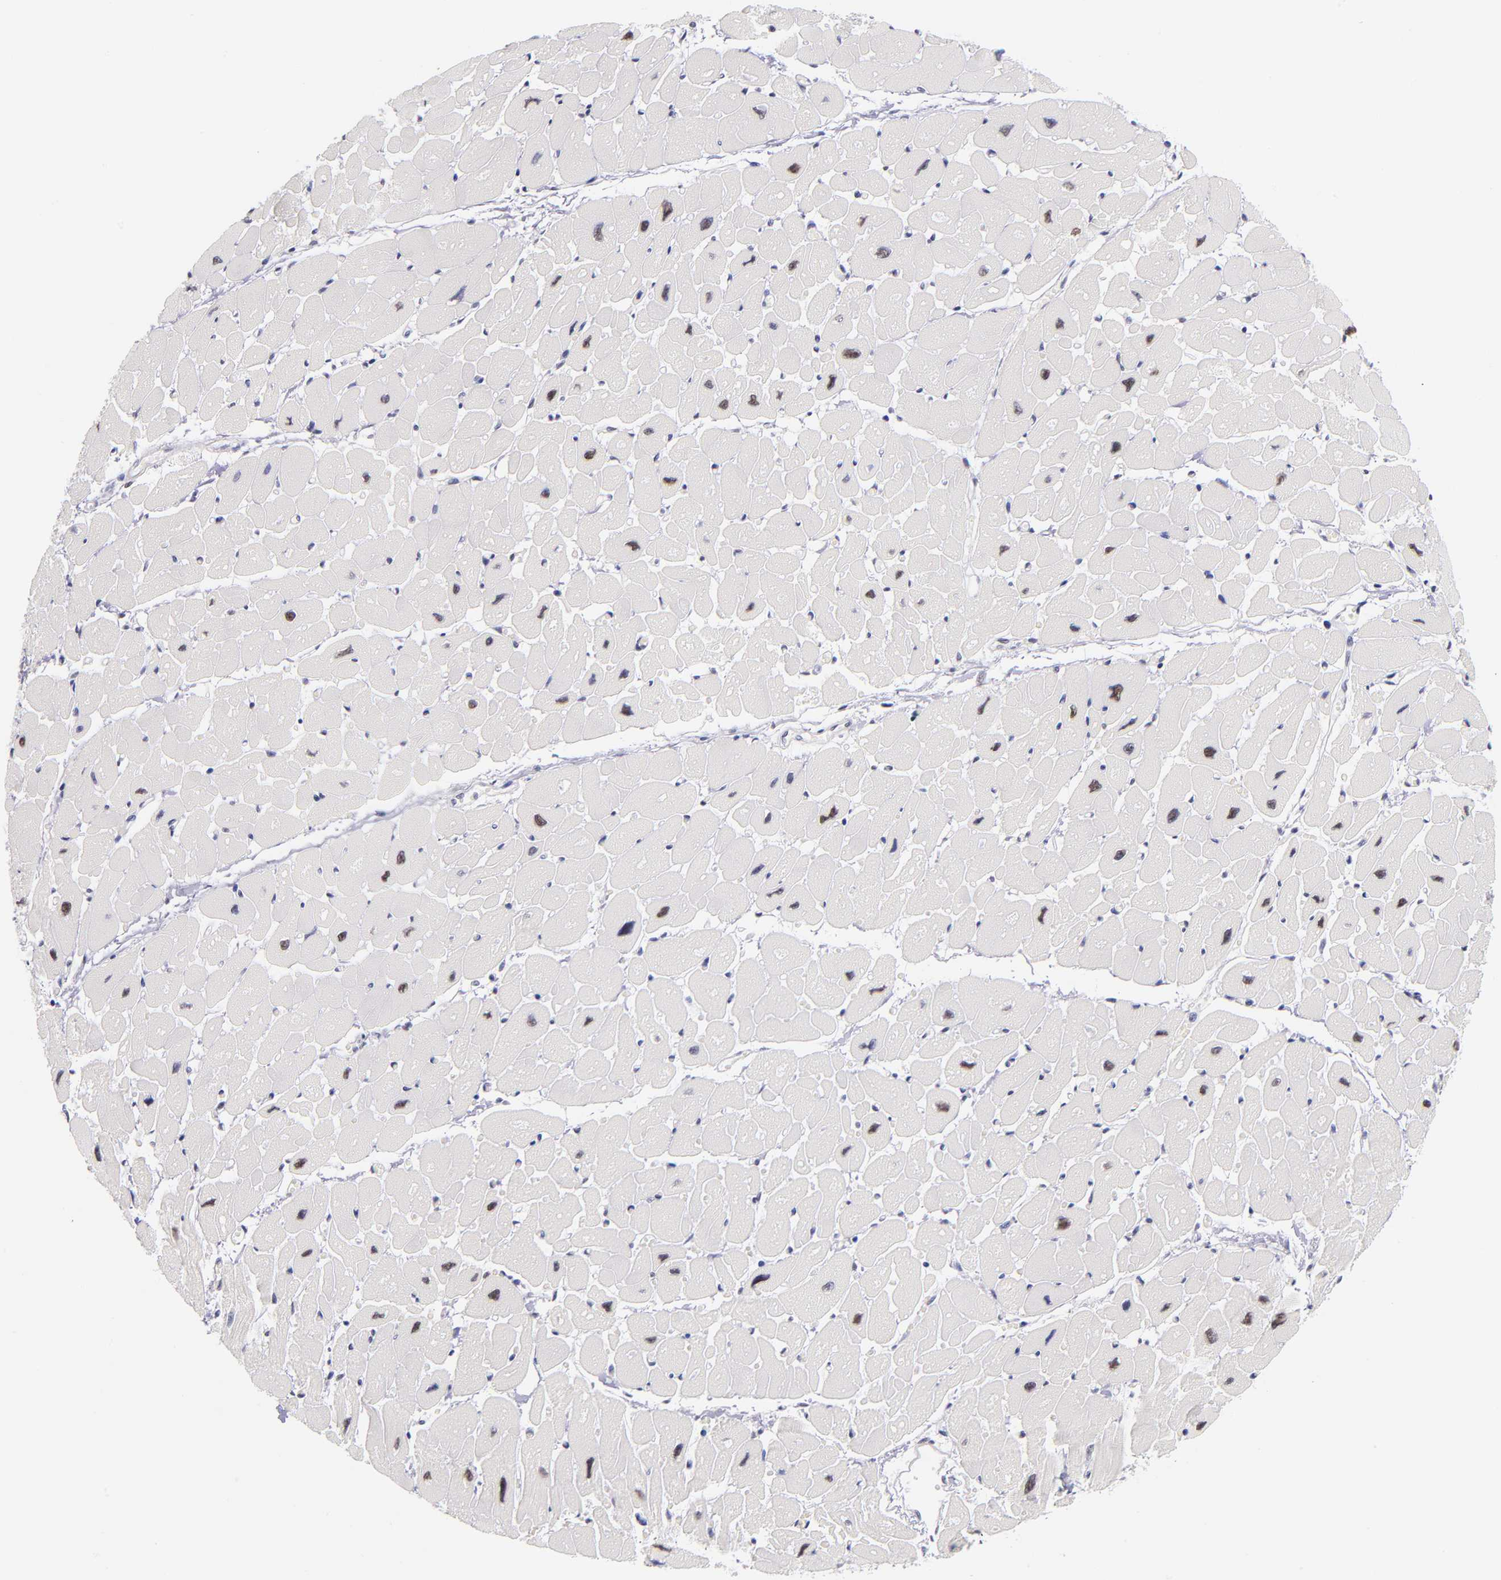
{"staining": {"intensity": "weak", "quantity": "<25%", "location": "nuclear"}, "tissue": "heart muscle", "cell_type": "Cardiomyocytes", "image_type": "normal", "snomed": [{"axis": "morphology", "description": "Normal tissue, NOS"}, {"axis": "topography", "description": "Heart"}], "caption": "Heart muscle was stained to show a protein in brown. There is no significant staining in cardiomyocytes.", "gene": "SNRPB", "patient": {"sex": "female", "age": 54}}